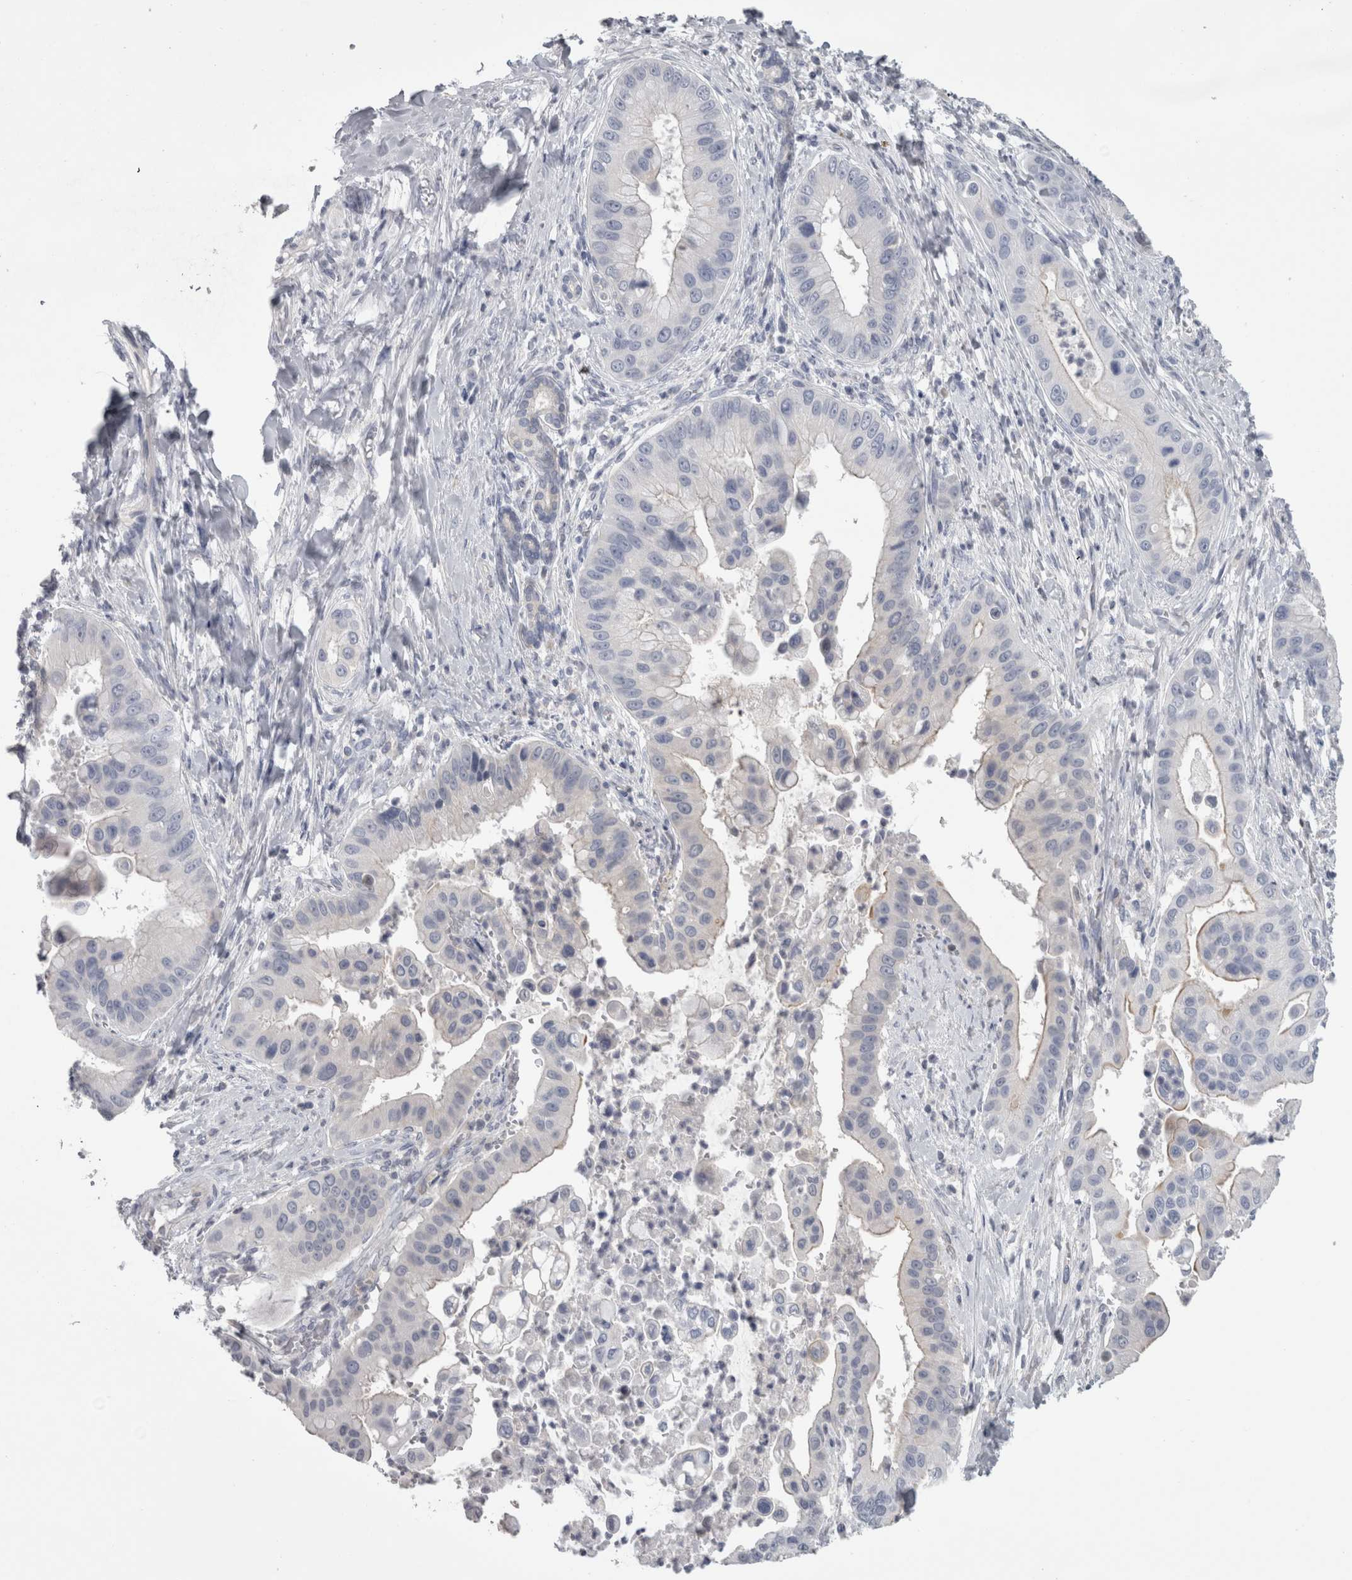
{"staining": {"intensity": "negative", "quantity": "none", "location": "none"}, "tissue": "liver cancer", "cell_type": "Tumor cells", "image_type": "cancer", "snomed": [{"axis": "morphology", "description": "Cholangiocarcinoma"}, {"axis": "topography", "description": "Liver"}], "caption": "Human liver cancer stained for a protein using IHC shows no expression in tumor cells.", "gene": "TCAP", "patient": {"sex": "female", "age": 54}}